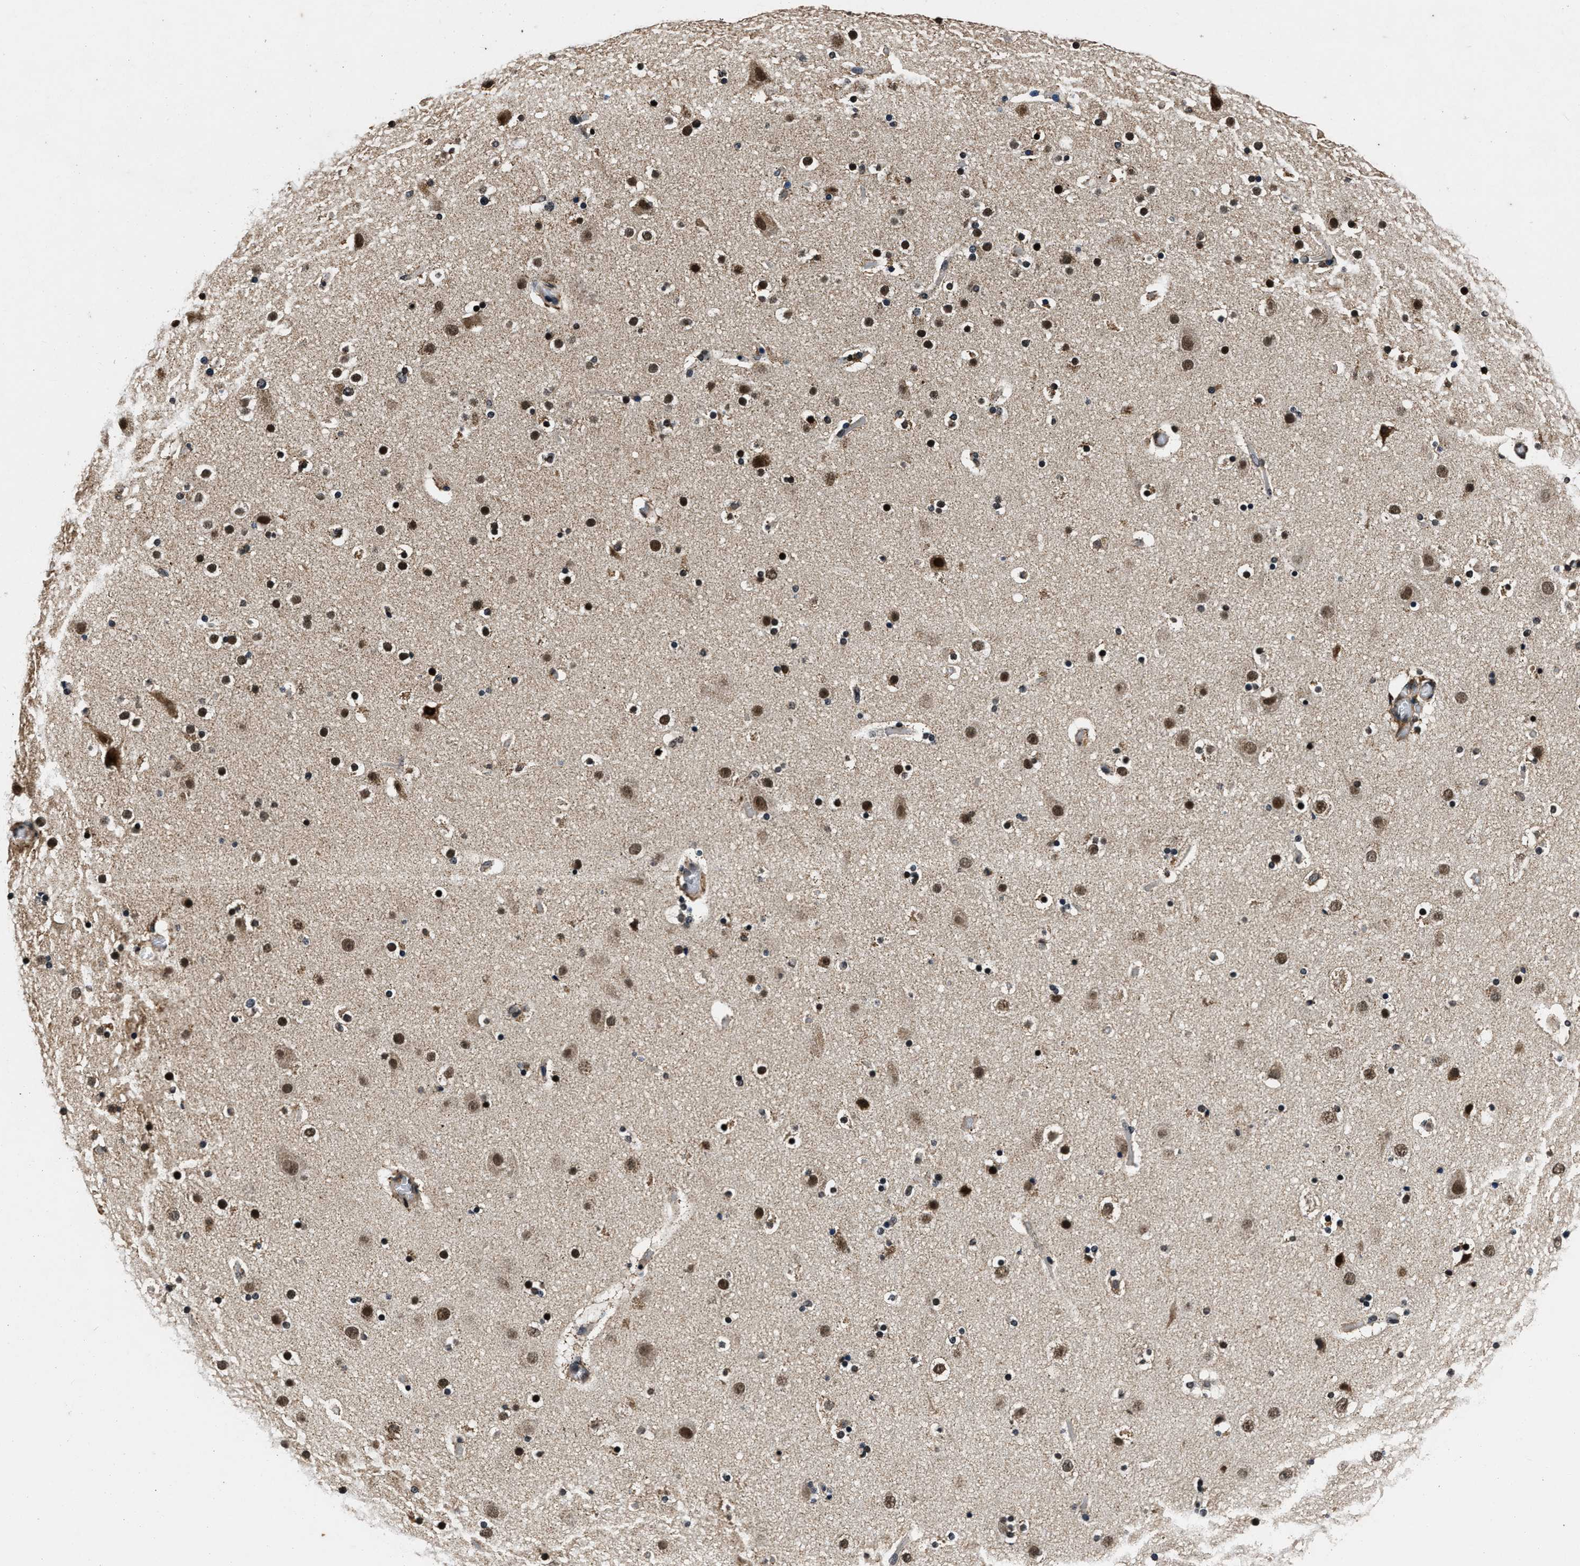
{"staining": {"intensity": "moderate", "quantity": "25%-75%", "location": "cytoplasmic/membranous,nuclear"}, "tissue": "cerebral cortex", "cell_type": "Endothelial cells", "image_type": "normal", "snomed": [{"axis": "morphology", "description": "Normal tissue, NOS"}, {"axis": "topography", "description": "Cerebral cortex"}], "caption": "DAB immunohistochemical staining of benign cerebral cortex exhibits moderate cytoplasmic/membranous,nuclear protein staining in about 25%-75% of endothelial cells.", "gene": "CSTF1", "patient": {"sex": "male", "age": 57}}